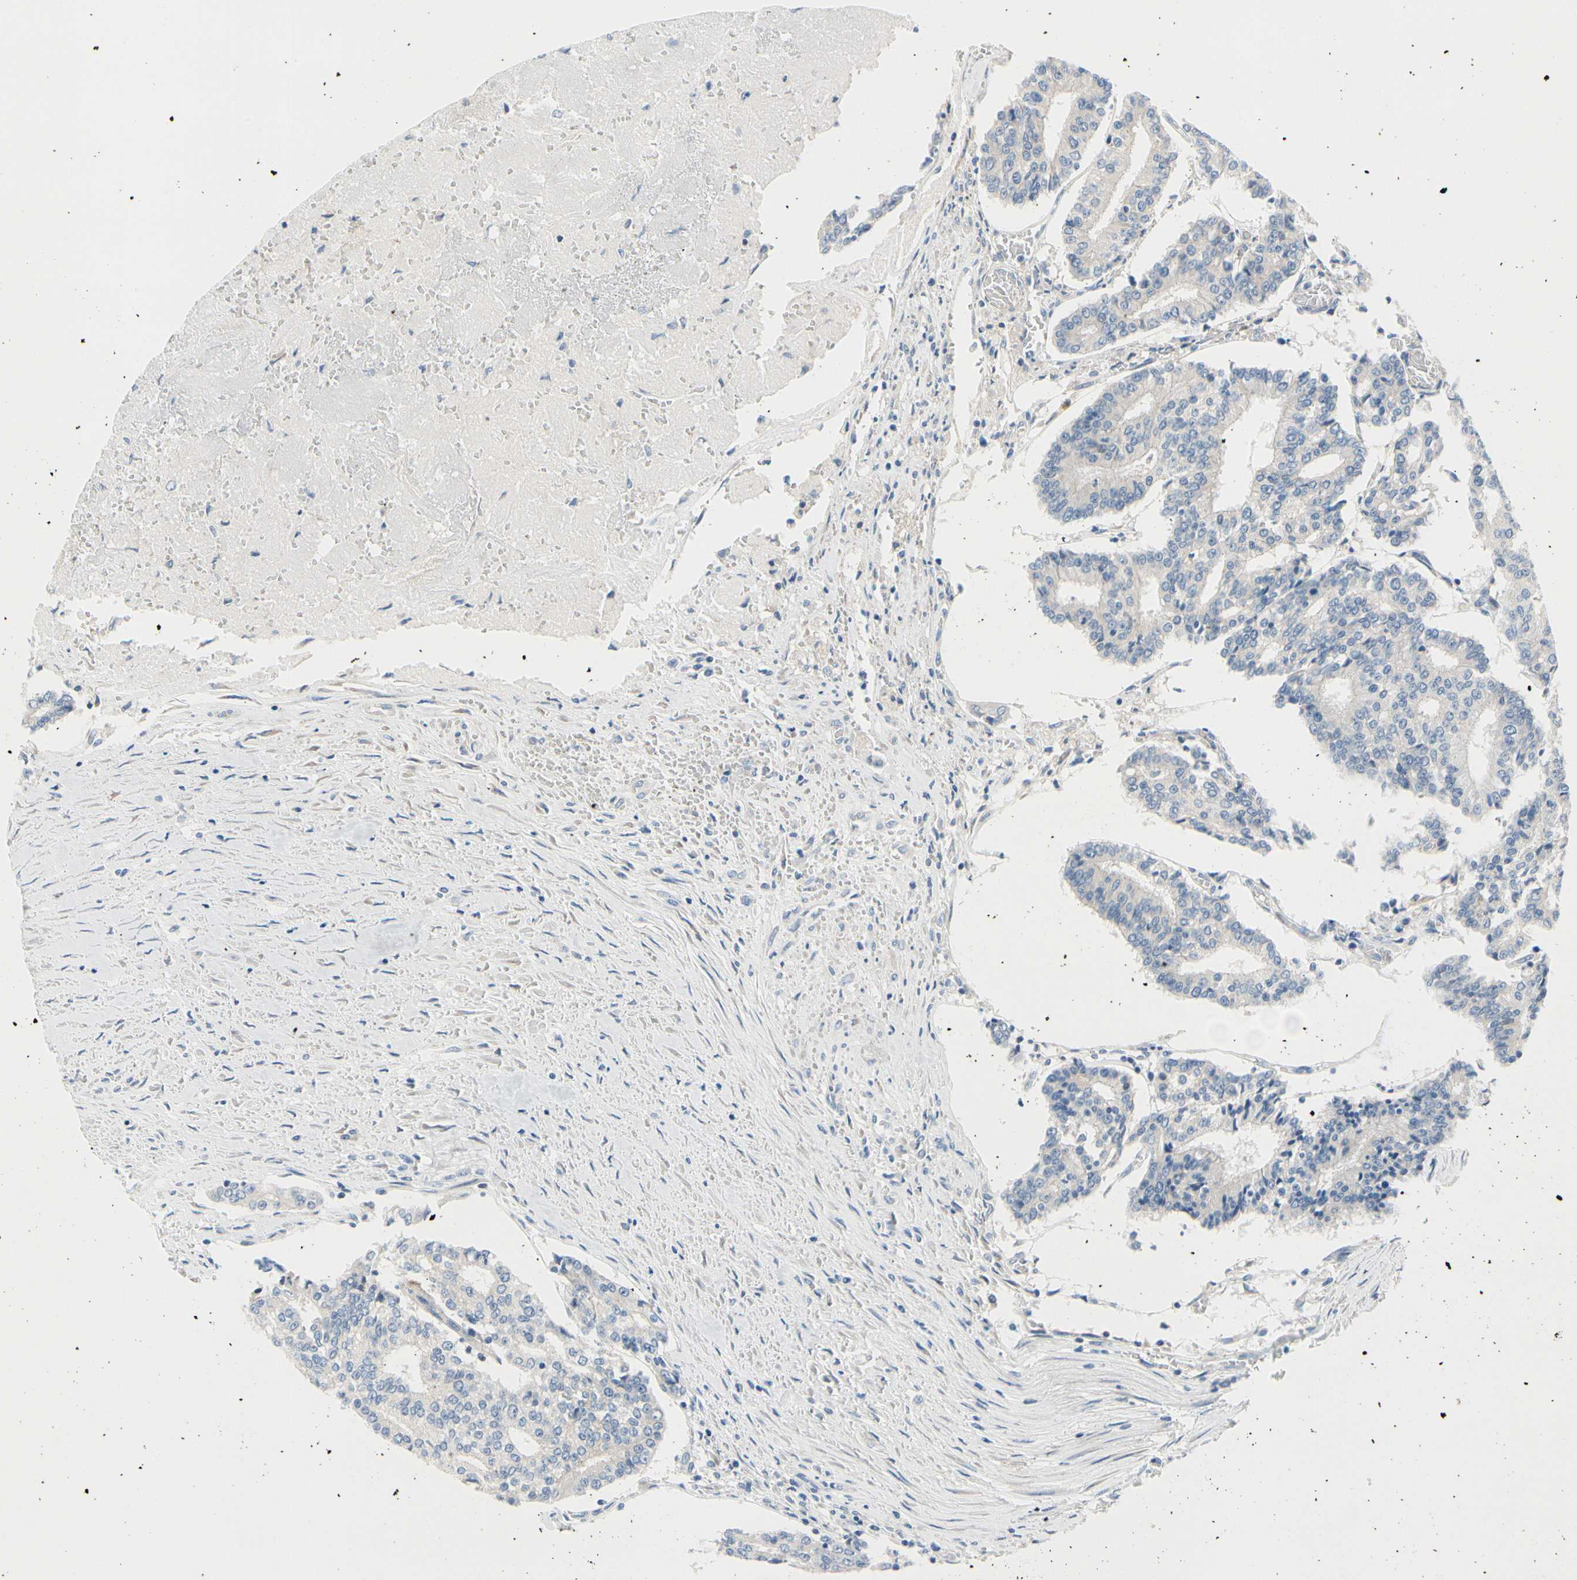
{"staining": {"intensity": "negative", "quantity": "none", "location": "none"}, "tissue": "prostate cancer", "cell_type": "Tumor cells", "image_type": "cancer", "snomed": [{"axis": "morphology", "description": "Adenocarcinoma, High grade"}, {"axis": "topography", "description": "Prostate"}], "caption": "Tumor cells show no significant protein expression in prostate cancer.", "gene": "FCER2", "patient": {"sex": "male", "age": 55}}